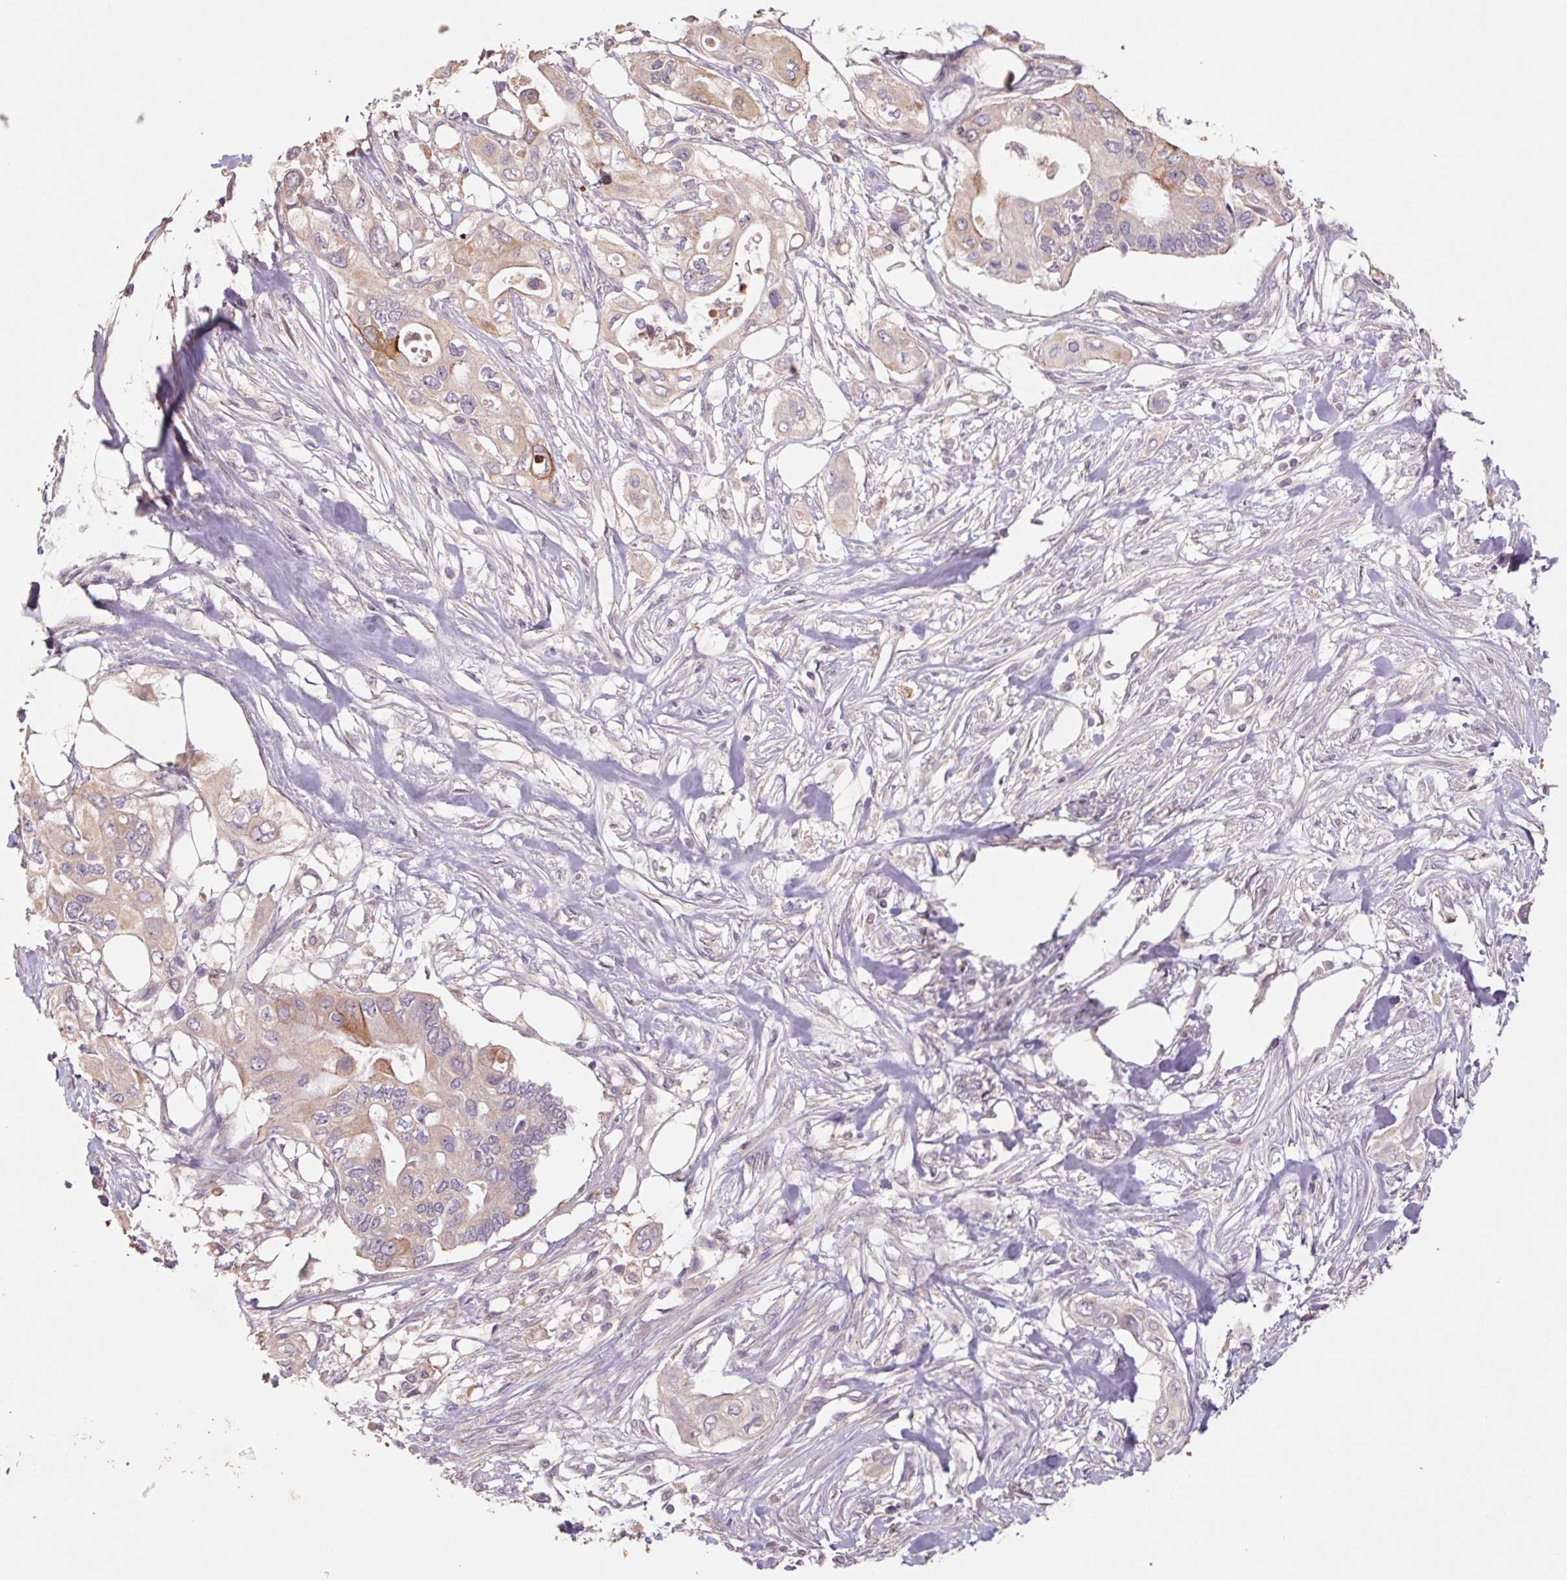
{"staining": {"intensity": "weak", "quantity": "<25%", "location": "cytoplasmic/membranous"}, "tissue": "pancreatic cancer", "cell_type": "Tumor cells", "image_type": "cancer", "snomed": [{"axis": "morphology", "description": "Adenocarcinoma, NOS"}, {"axis": "topography", "description": "Pancreas"}], "caption": "This is a histopathology image of IHC staining of pancreatic cancer (adenocarcinoma), which shows no positivity in tumor cells.", "gene": "GRM2", "patient": {"sex": "female", "age": 63}}